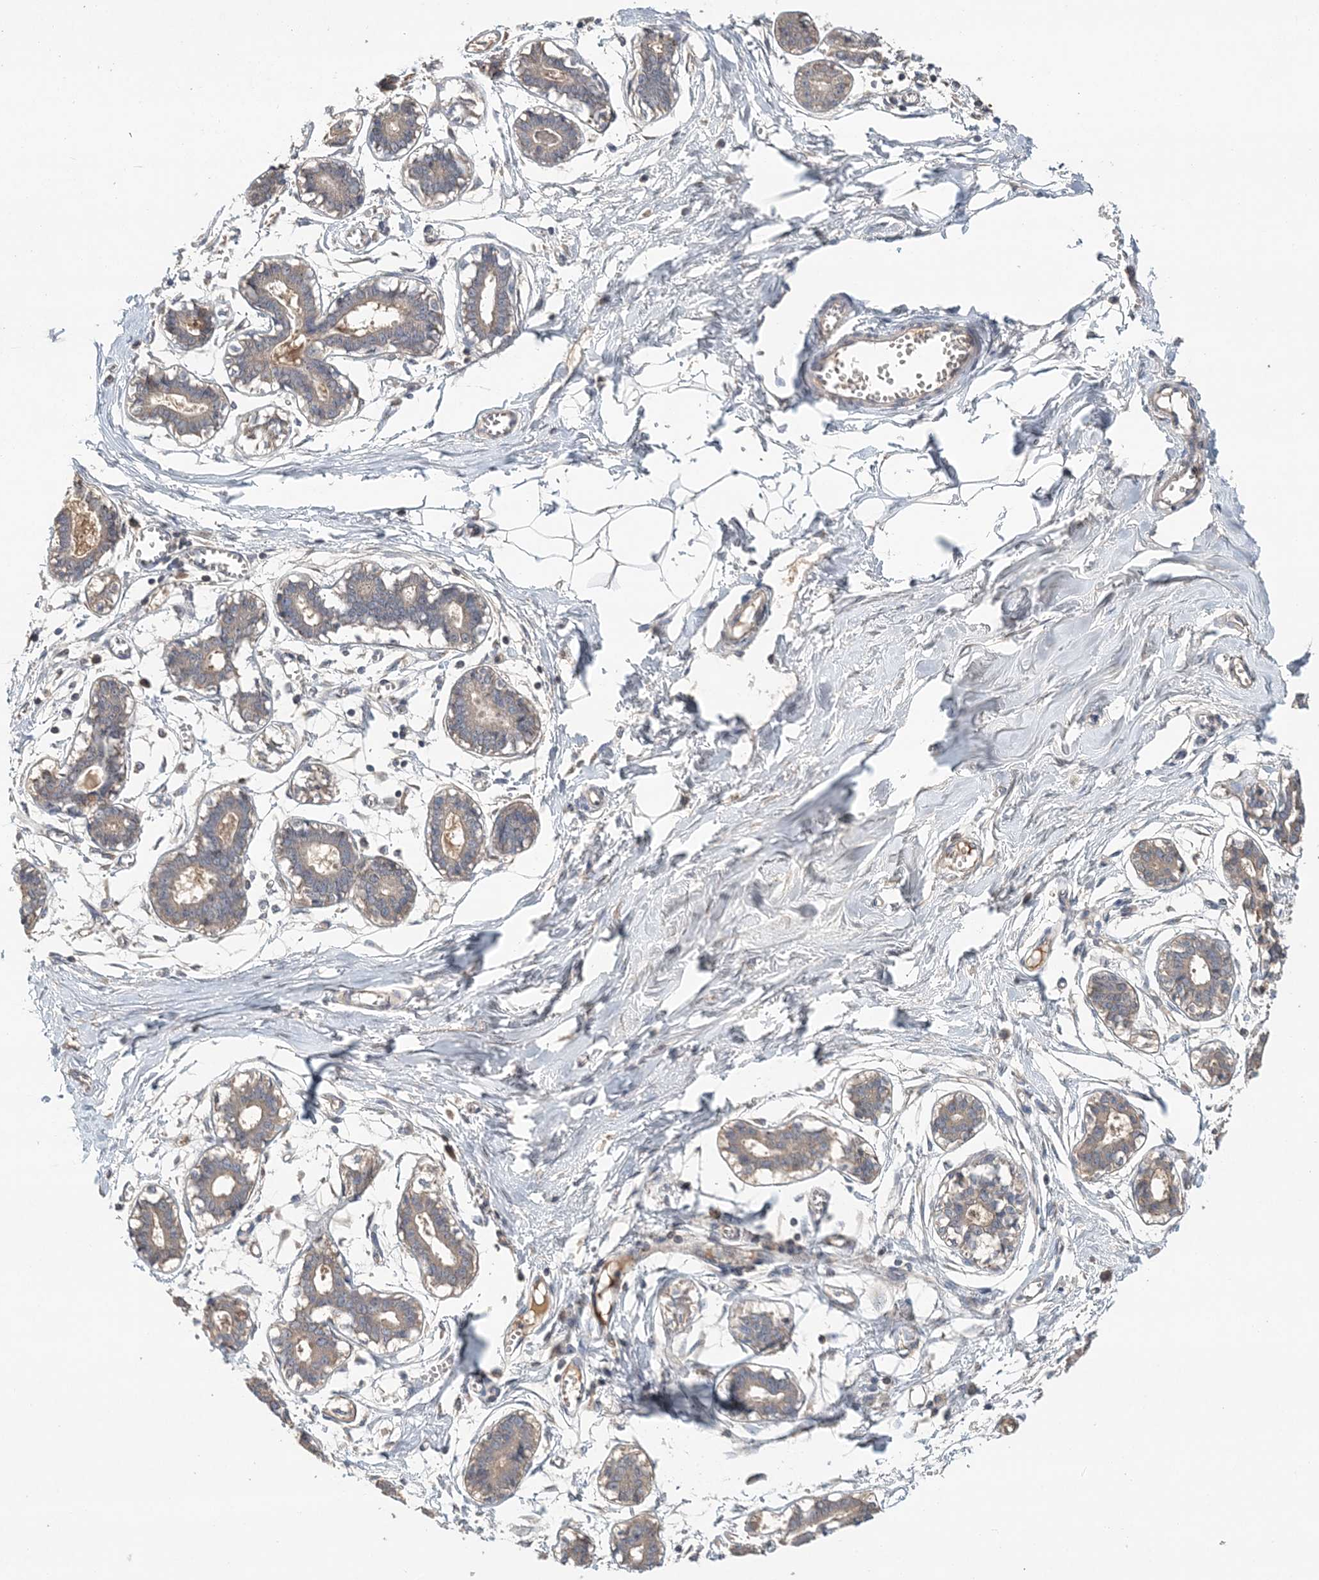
{"staining": {"intensity": "negative", "quantity": "none", "location": "none"}, "tissue": "breast", "cell_type": "Adipocytes", "image_type": "normal", "snomed": [{"axis": "morphology", "description": "Normal tissue, NOS"}, {"axis": "topography", "description": "Breast"}], "caption": "DAB (3,3'-diaminobenzidine) immunohistochemical staining of unremarkable breast displays no significant expression in adipocytes.", "gene": "SYCP3", "patient": {"sex": "female", "age": 27}}